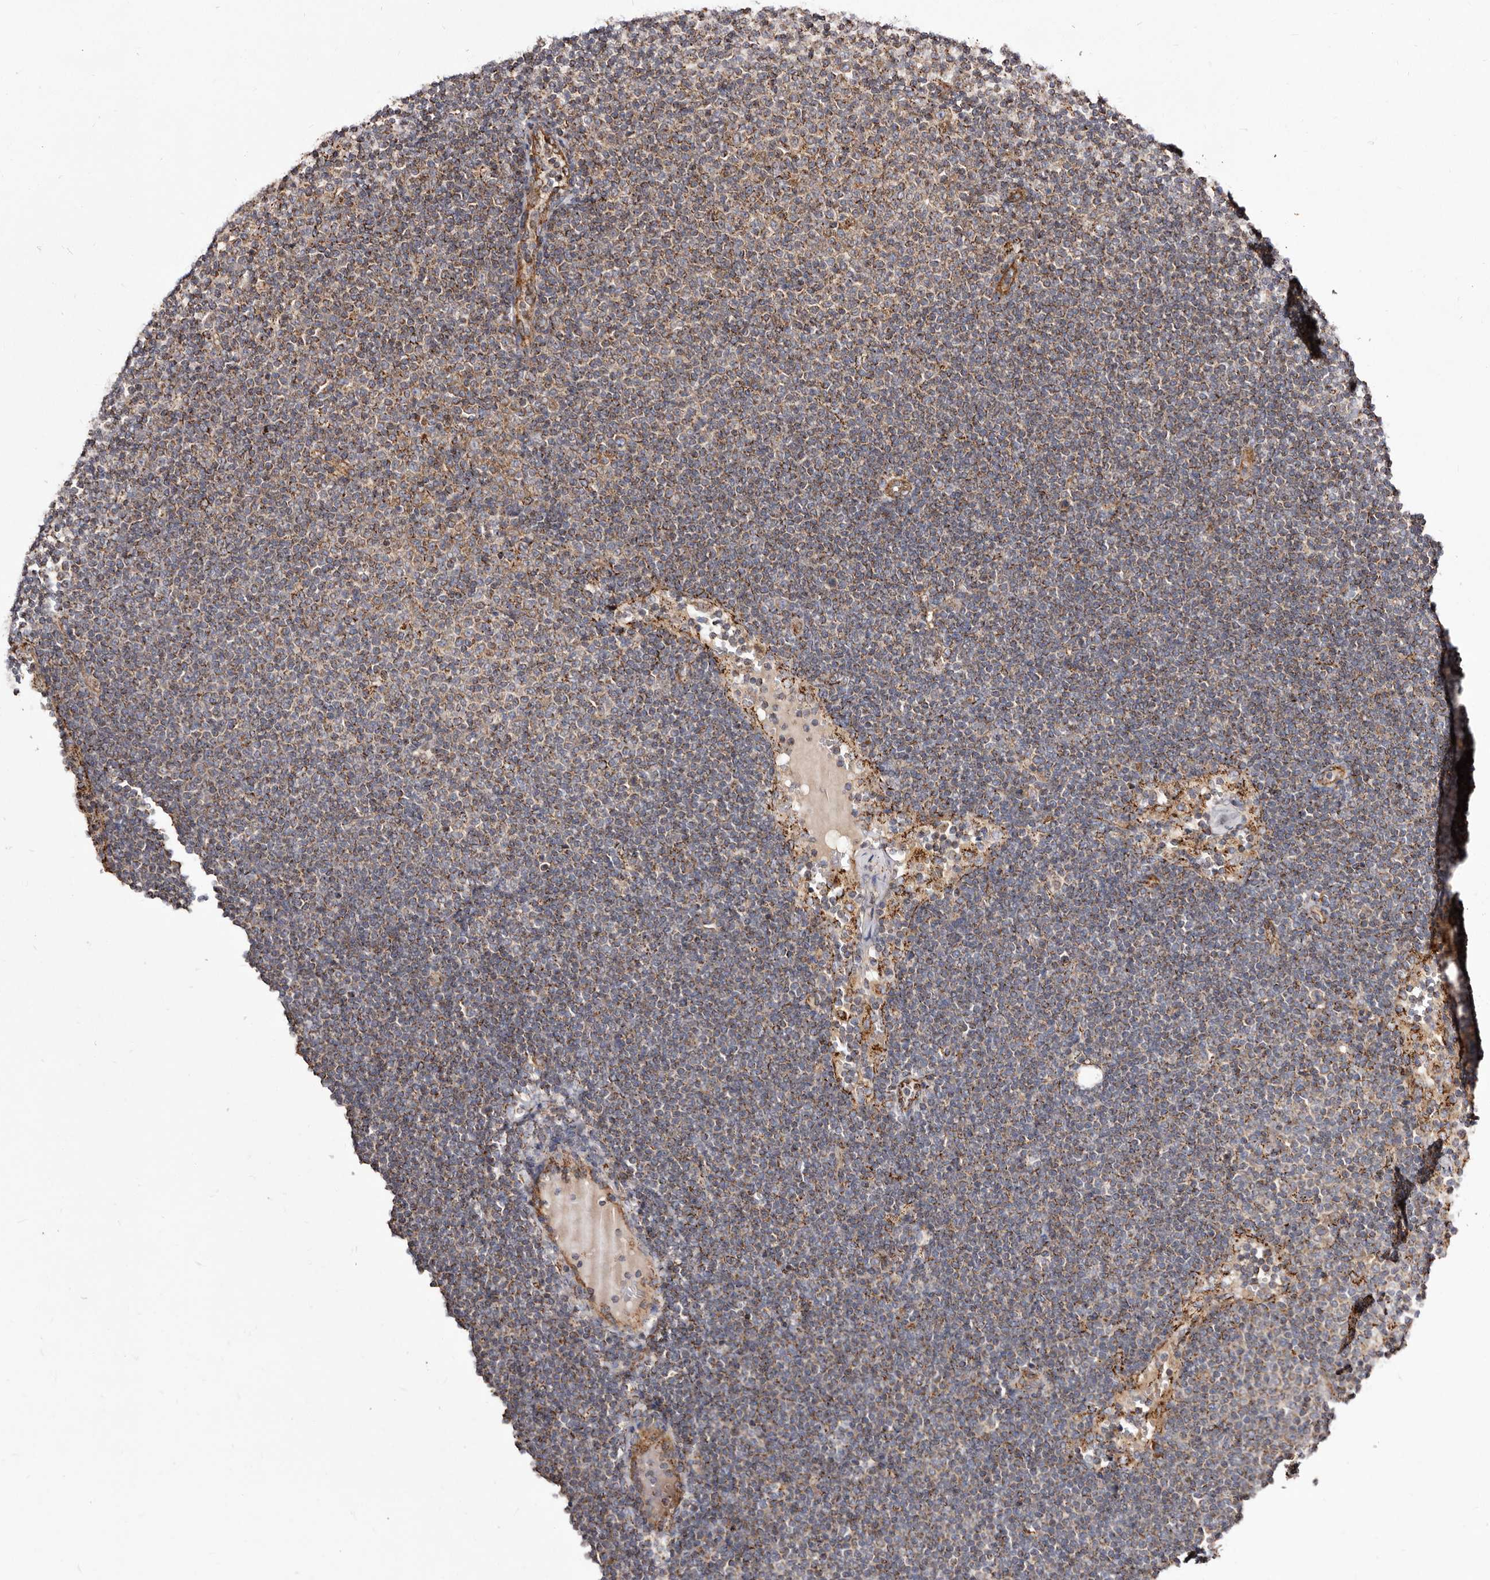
{"staining": {"intensity": "weak", "quantity": "25%-75%", "location": "cytoplasmic/membranous"}, "tissue": "lymphoma", "cell_type": "Tumor cells", "image_type": "cancer", "snomed": [{"axis": "morphology", "description": "Malignant lymphoma, non-Hodgkin's type, Low grade"}, {"axis": "topography", "description": "Lymph node"}], "caption": "Immunohistochemical staining of human lymphoma displays low levels of weak cytoplasmic/membranous protein positivity in about 25%-75% of tumor cells. Nuclei are stained in blue.", "gene": "LUZP1", "patient": {"sex": "female", "age": 53}}